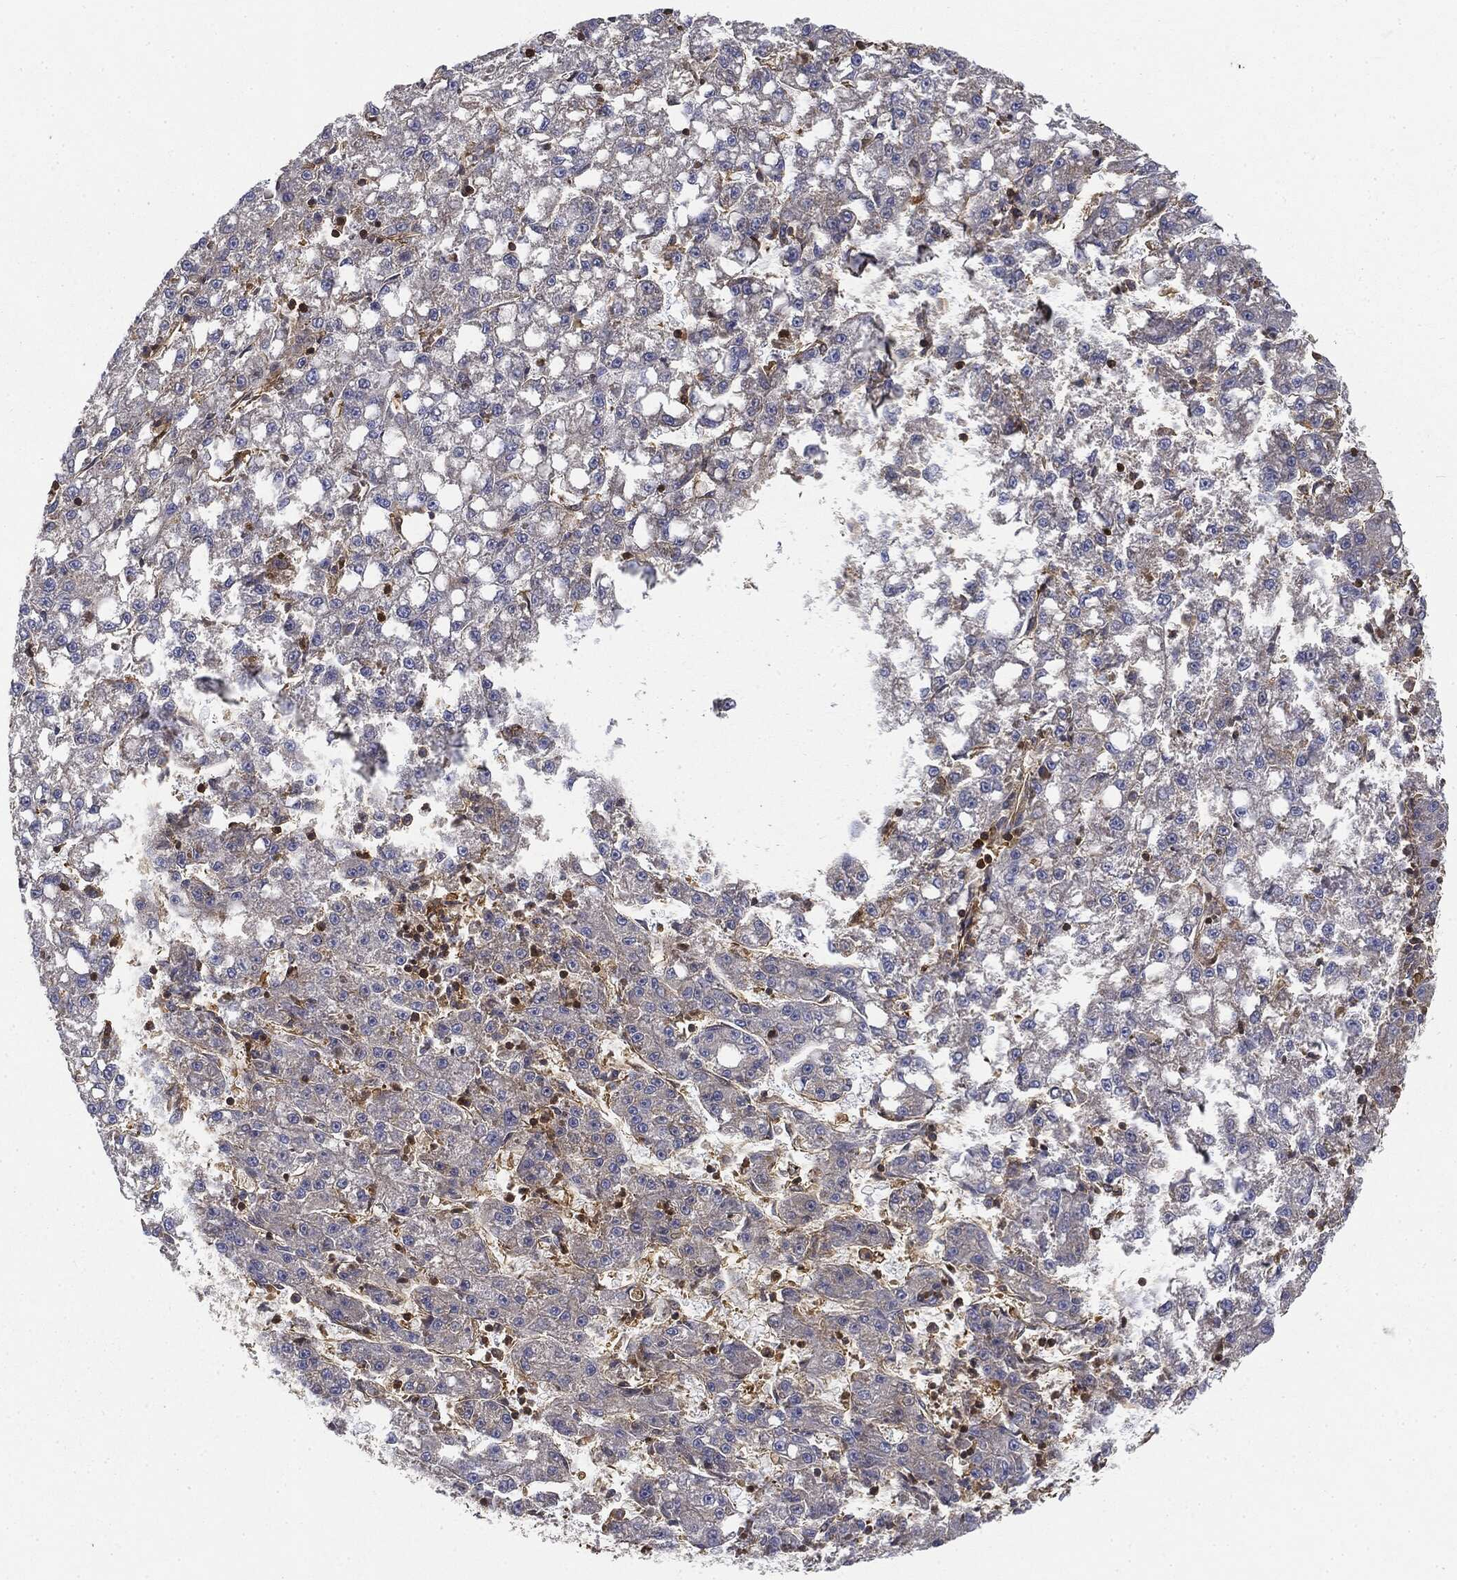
{"staining": {"intensity": "negative", "quantity": "none", "location": "none"}, "tissue": "liver cancer", "cell_type": "Tumor cells", "image_type": "cancer", "snomed": [{"axis": "morphology", "description": "Carcinoma, Hepatocellular, NOS"}, {"axis": "topography", "description": "Liver"}], "caption": "An immunohistochemistry (IHC) histopathology image of hepatocellular carcinoma (liver) is shown. There is no staining in tumor cells of hepatocellular carcinoma (liver).", "gene": "WDR1", "patient": {"sex": "female", "age": 65}}